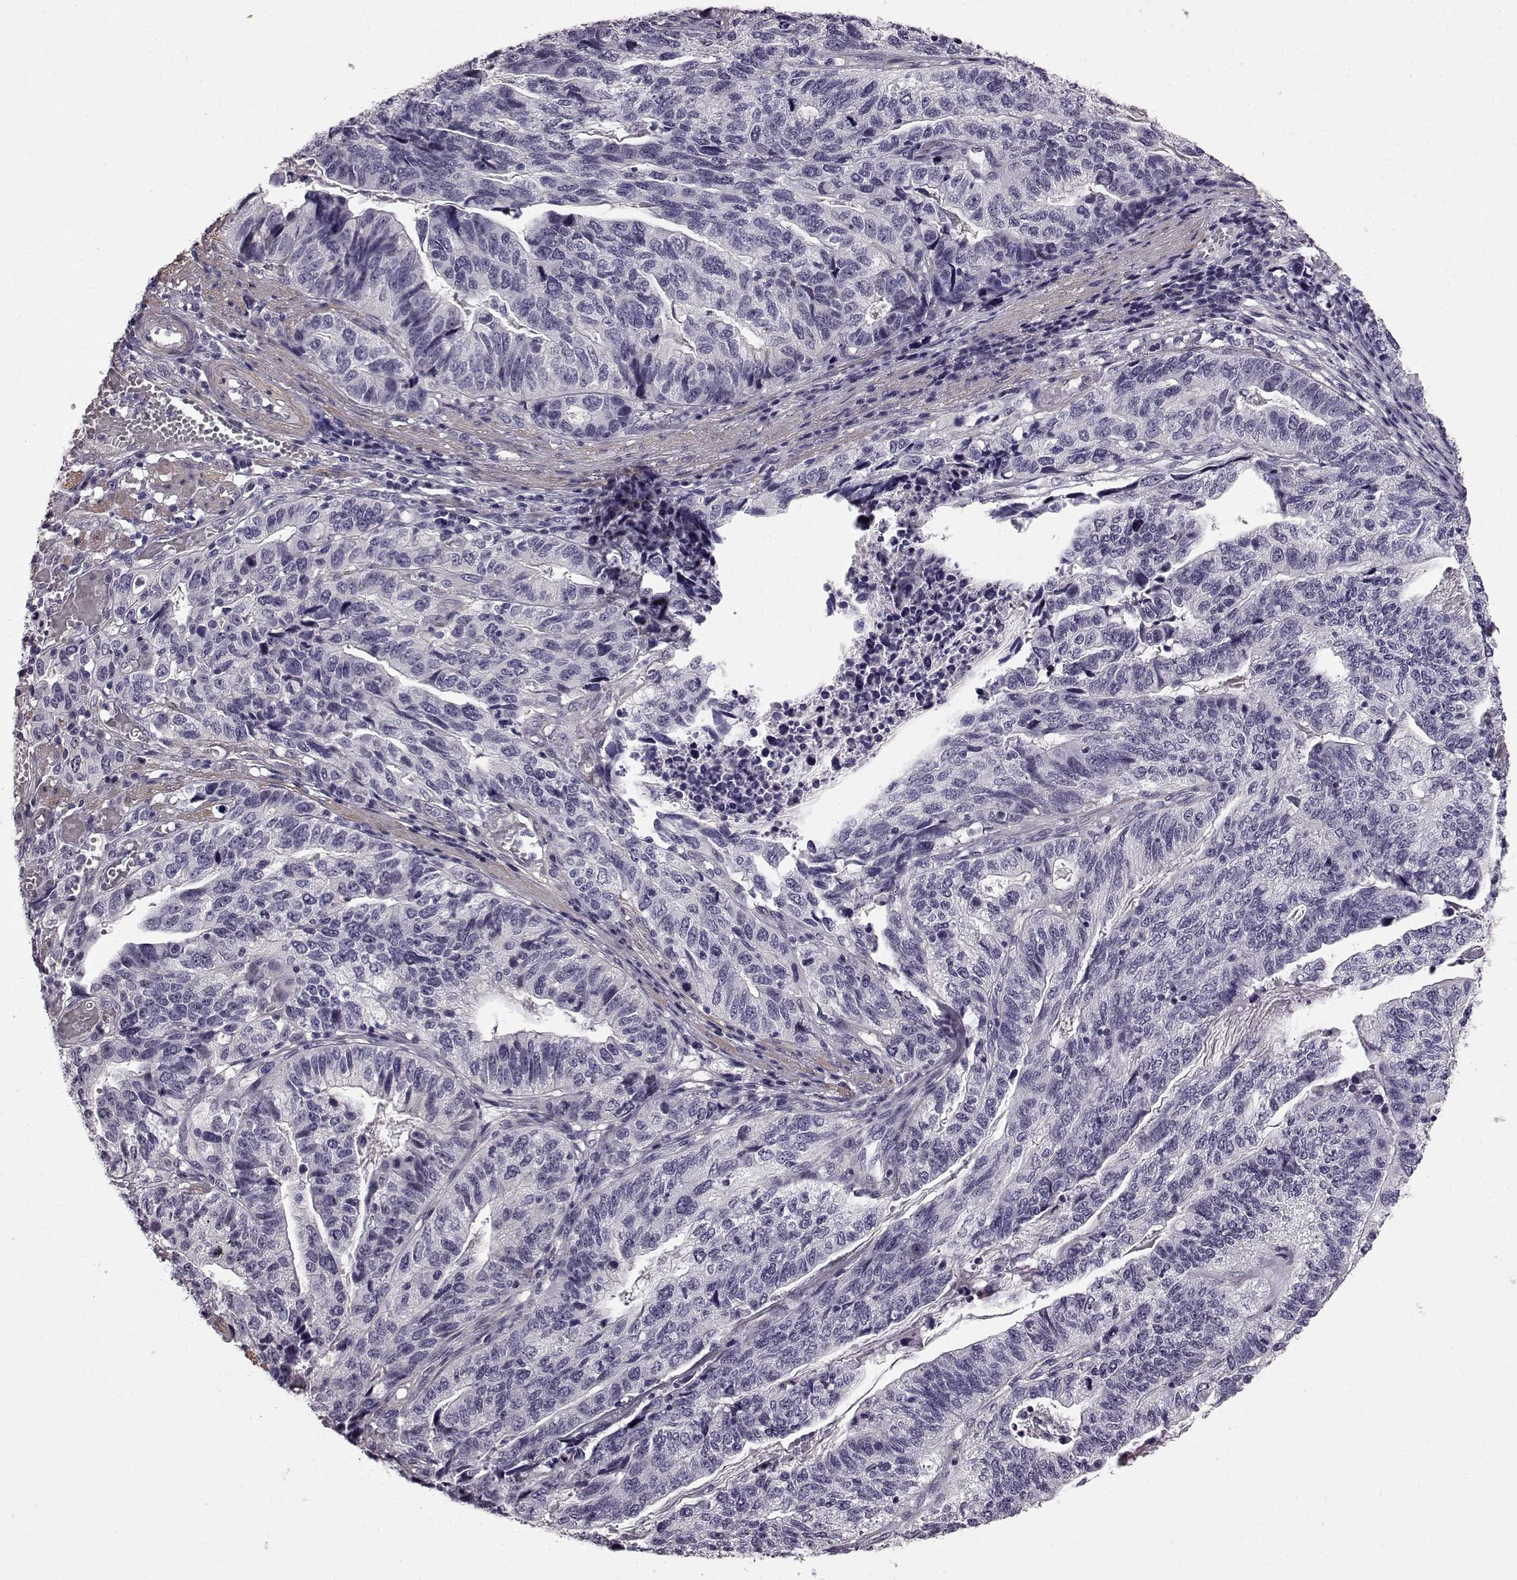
{"staining": {"intensity": "negative", "quantity": "none", "location": "none"}, "tissue": "stomach cancer", "cell_type": "Tumor cells", "image_type": "cancer", "snomed": [{"axis": "morphology", "description": "Adenocarcinoma, NOS"}, {"axis": "topography", "description": "Stomach, upper"}], "caption": "IHC histopathology image of stomach adenocarcinoma stained for a protein (brown), which displays no staining in tumor cells. Brightfield microscopy of immunohistochemistry (IHC) stained with DAB (brown) and hematoxylin (blue), captured at high magnification.", "gene": "SLCO3A1", "patient": {"sex": "female", "age": 67}}